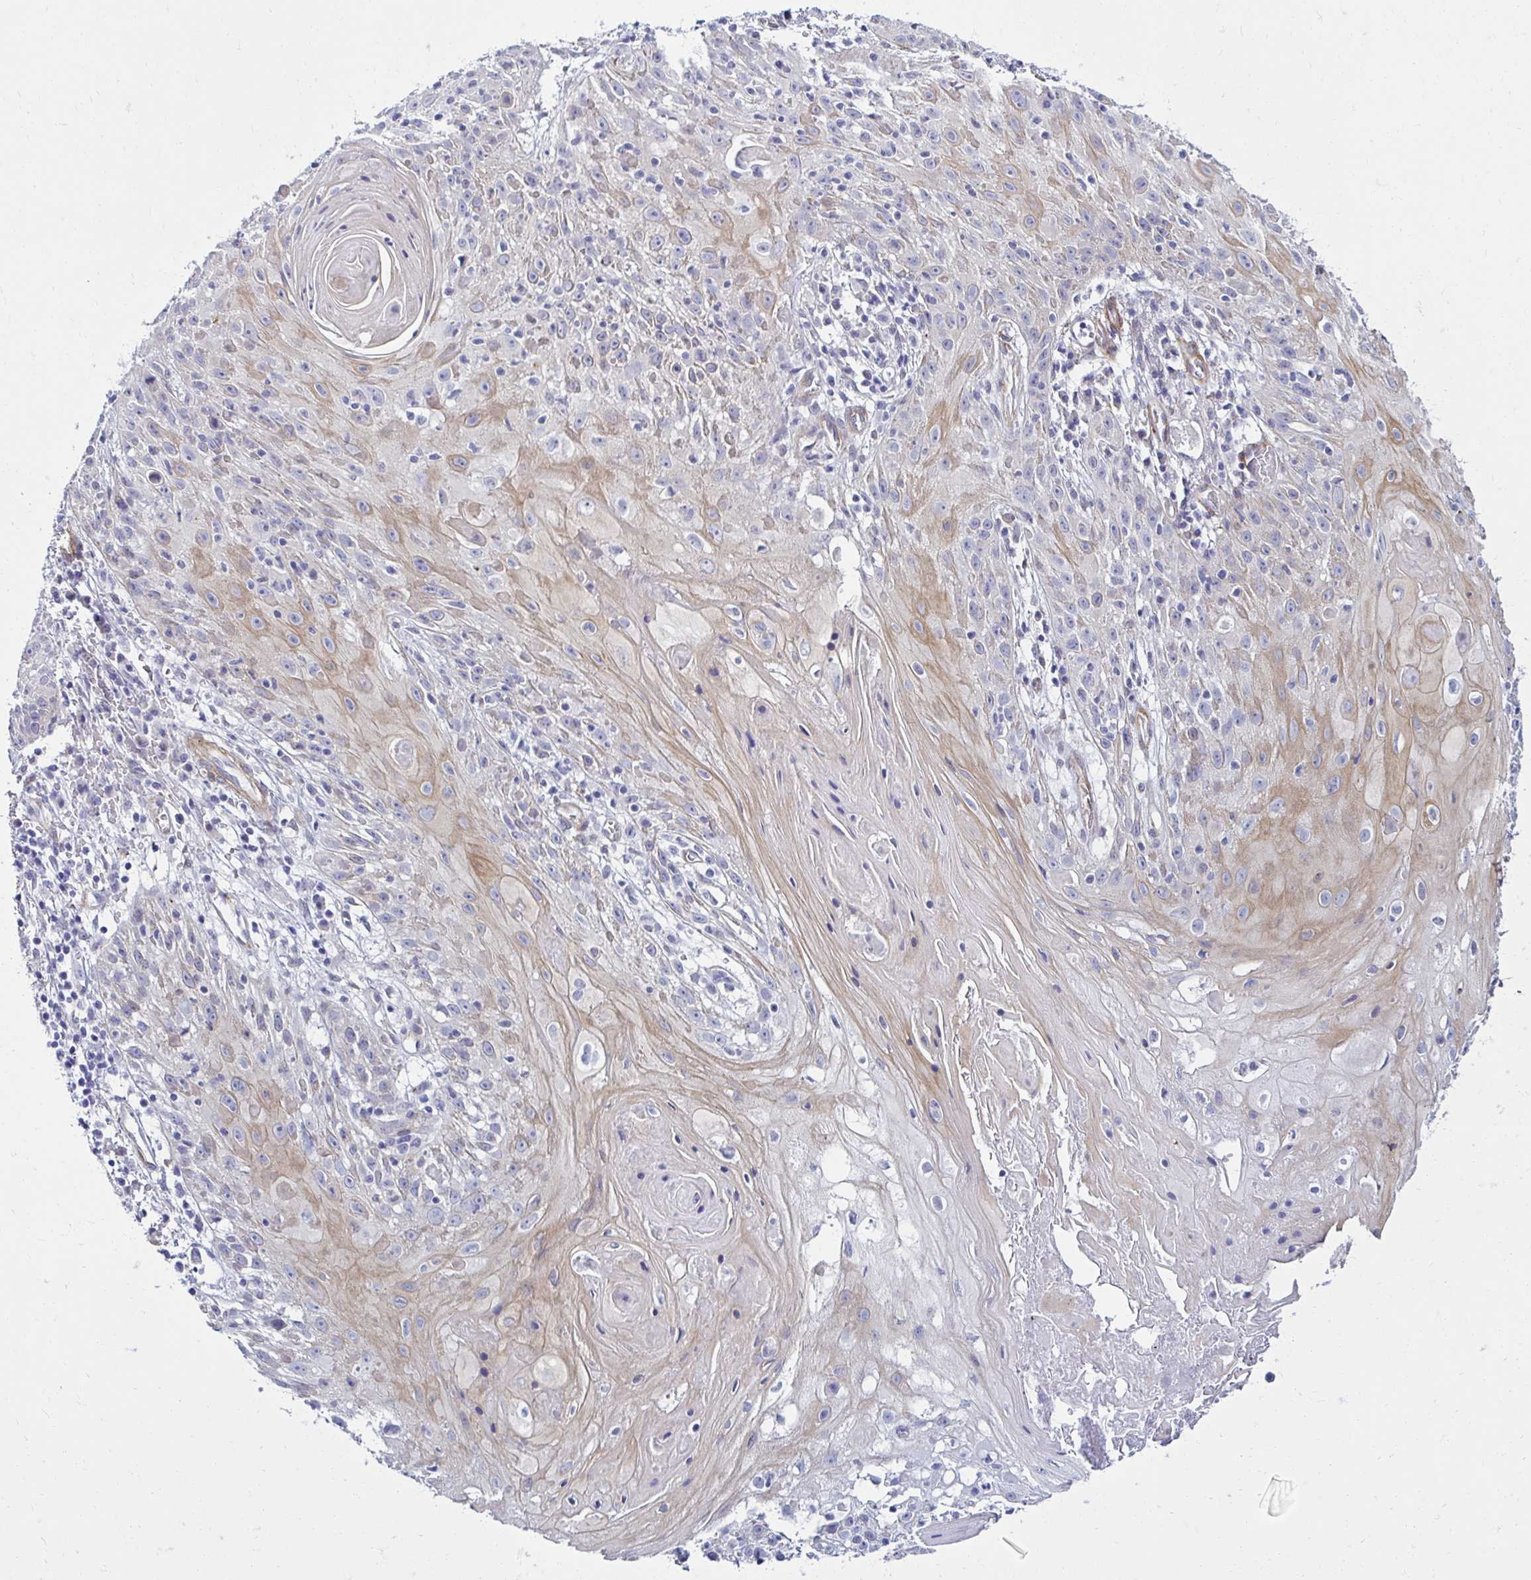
{"staining": {"intensity": "weak", "quantity": "25%-75%", "location": "cytoplasmic/membranous"}, "tissue": "skin cancer", "cell_type": "Tumor cells", "image_type": "cancer", "snomed": [{"axis": "morphology", "description": "Squamous cell carcinoma, NOS"}, {"axis": "topography", "description": "Skin"}, {"axis": "topography", "description": "Vulva"}], "caption": "Immunohistochemistry (DAB) staining of human skin cancer (squamous cell carcinoma) demonstrates weak cytoplasmic/membranous protein positivity in about 25%-75% of tumor cells.", "gene": "ANKRD62", "patient": {"sex": "female", "age": 76}}